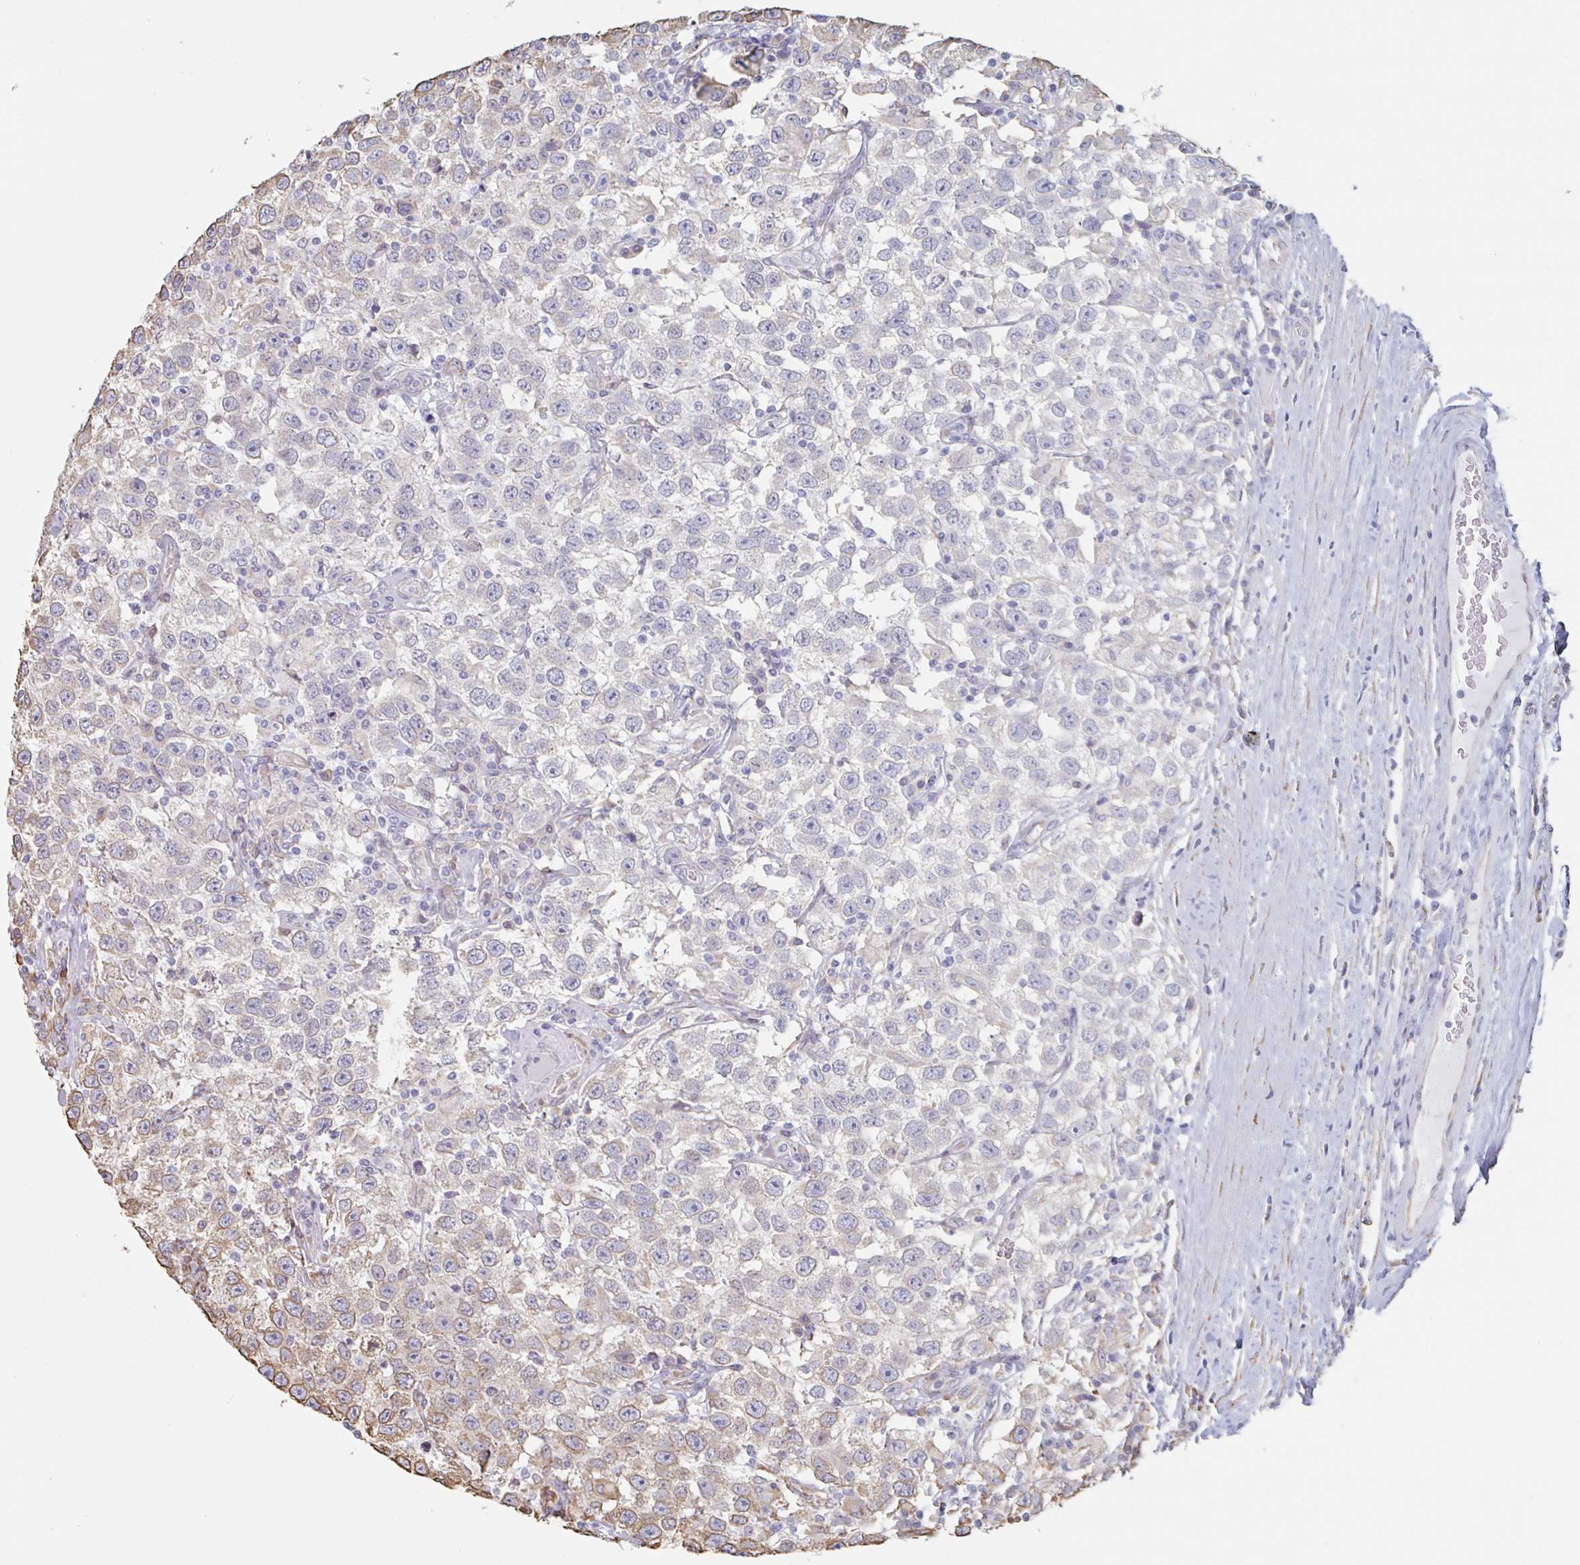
{"staining": {"intensity": "moderate", "quantity": "<25%", "location": "cytoplasmic/membranous"}, "tissue": "testis cancer", "cell_type": "Tumor cells", "image_type": "cancer", "snomed": [{"axis": "morphology", "description": "Seminoma, NOS"}, {"axis": "topography", "description": "Testis"}], "caption": "Tumor cells display low levels of moderate cytoplasmic/membranous staining in approximately <25% of cells in testis cancer (seminoma).", "gene": "RAB5IF", "patient": {"sex": "male", "age": 41}}